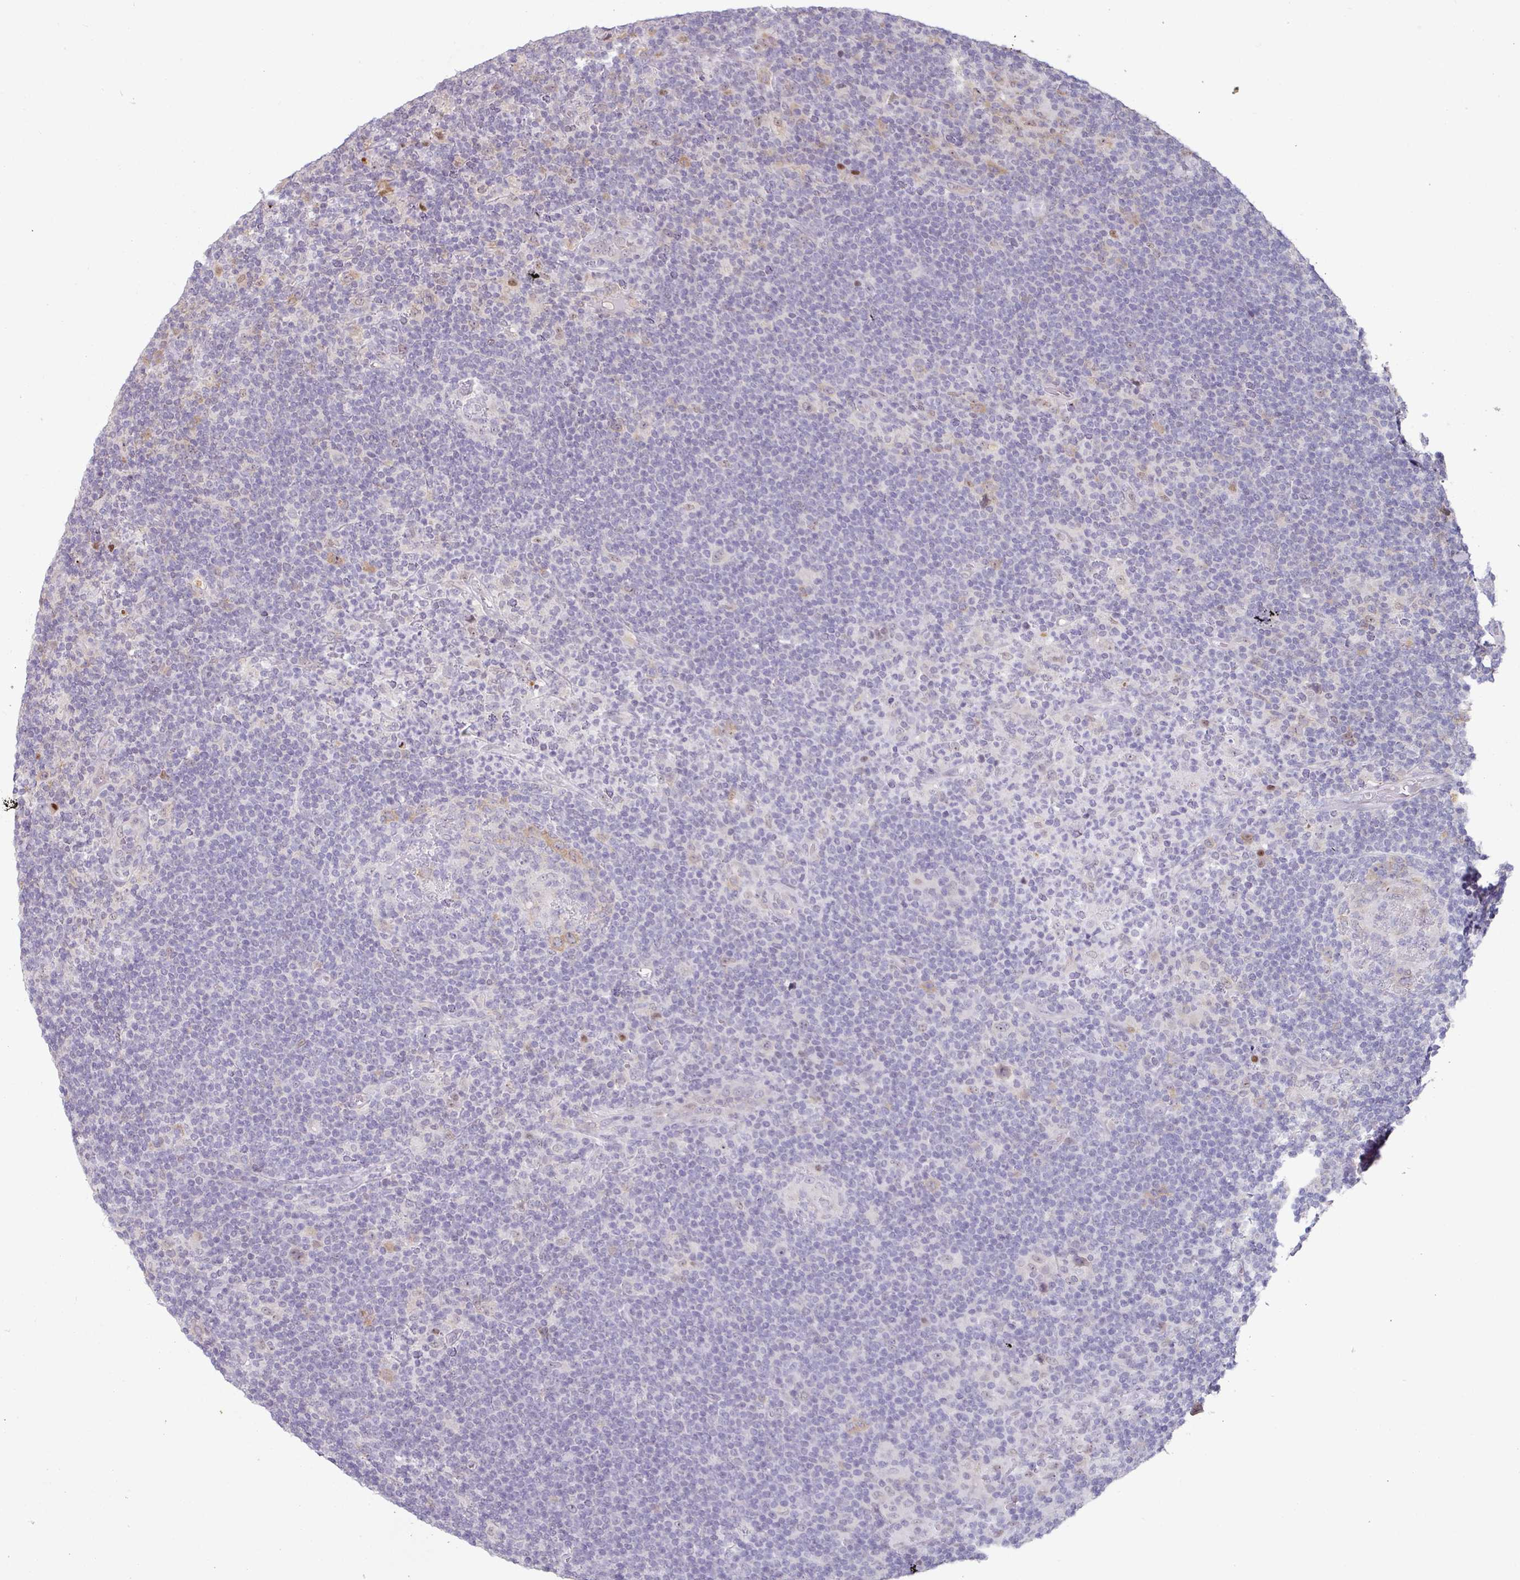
{"staining": {"intensity": "weak", "quantity": "25%-75%", "location": "cytoplasmic/membranous"}, "tissue": "lymphoma", "cell_type": "Tumor cells", "image_type": "cancer", "snomed": [{"axis": "morphology", "description": "Hodgkin's disease, NOS"}, {"axis": "topography", "description": "Lymph node"}], "caption": "Tumor cells exhibit low levels of weak cytoplasmic/membranous expression in about 25%-75% of cells in human Hodgkin's disease.", "gene": "ZBTB6", "patient": {"sex": "female", "age": 57}}